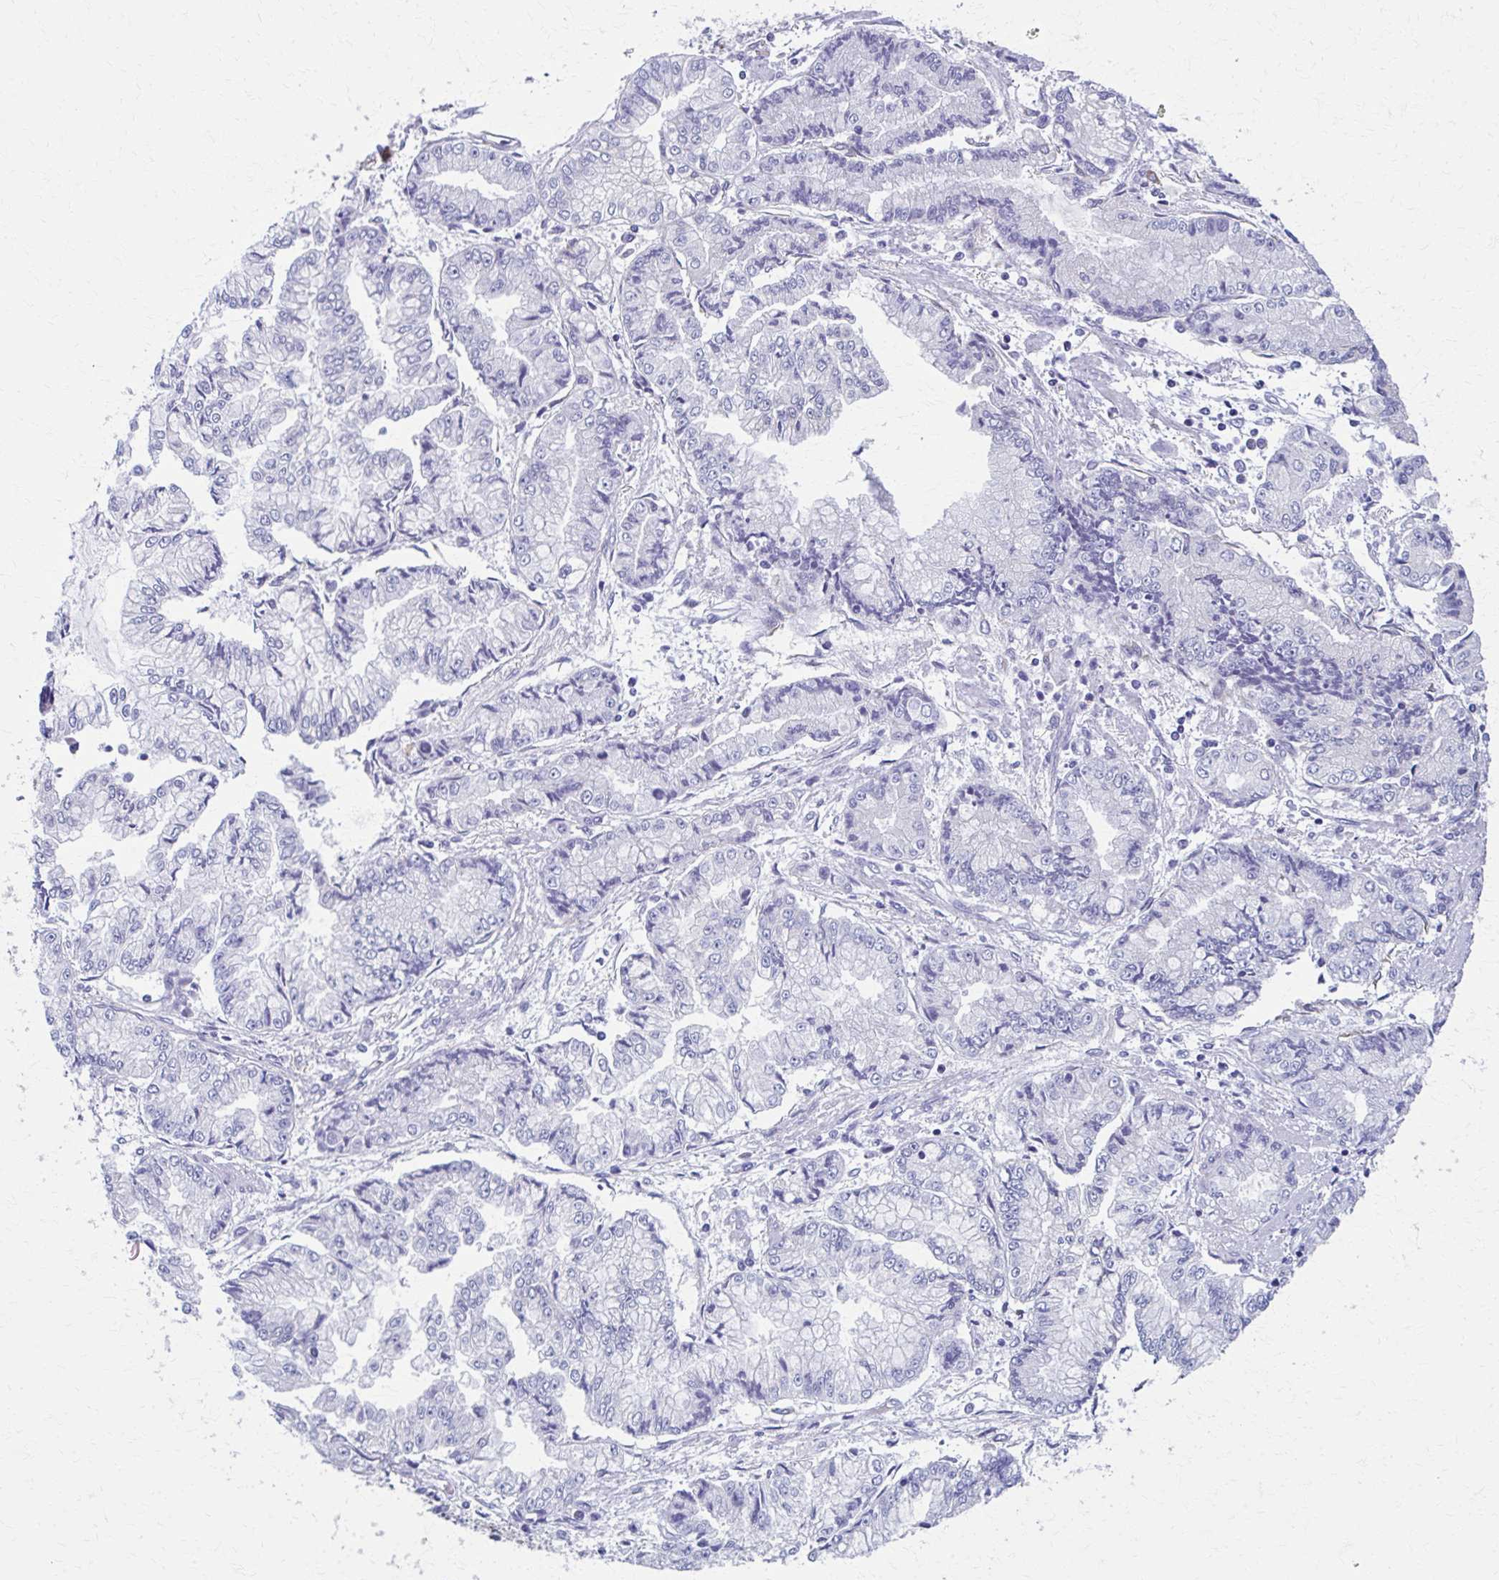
{"staining": {"intensity": "negative", "quantity": "none", "location": "none"}, "tissue": "stomach cancer", "cell_type": "Tumor cells", "image_type": "cancer", "snomed": [{"axis": "morphology", "description": "Adenocarcinoma, NOS"}, {"axis": "topography", "description": "Stomach, upper"}], "caption": "Tumor cells are negative for protein expression in human stomach cancer (adenocarcinoma). Nuclei are stained in blue.", "gene": "SPATS2L", "patient": {"sex": "female", "age": 74}}